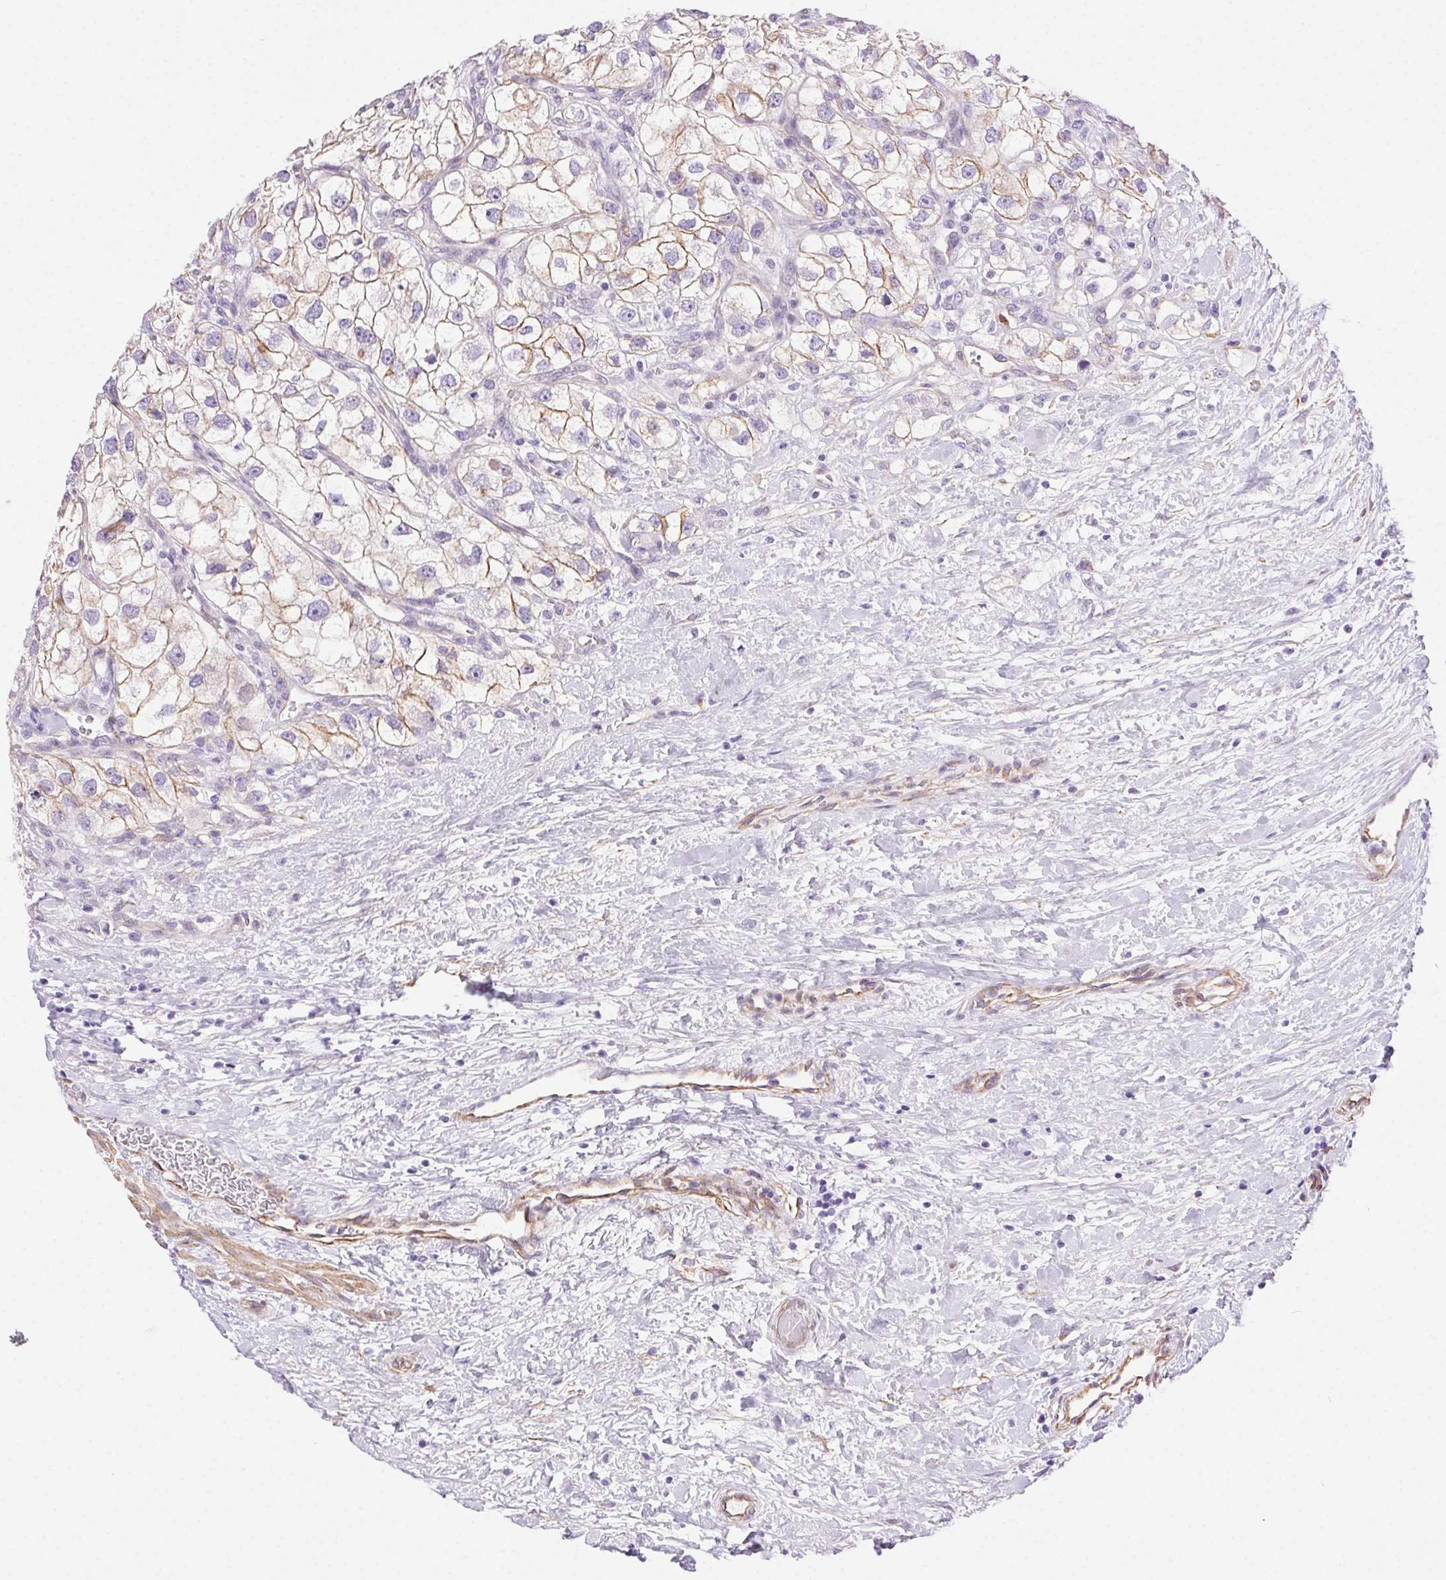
{"staining": {"intensity": "weak", "quantity": "25%-75%", "location": "cytoplasmic/membranous"}, "tissue": "renal cancer", "cell_type": "Tumor cells", "image_type": "cancer", "snomed": [{"axis": "morphology", "description": "Adenocarcinoma, NOS"}, {"axis": "topography", "description": "Kidney"}], "caption": "Renal cancer (adenocarcinoma) tissue reveals weak cytoplasmic/membranous staining in about 25%-75% of tumor cells, visualized by immunohistochemistry.", "gene": "SHCBP1L", "patient": {"sex": "male", "age": 59}}